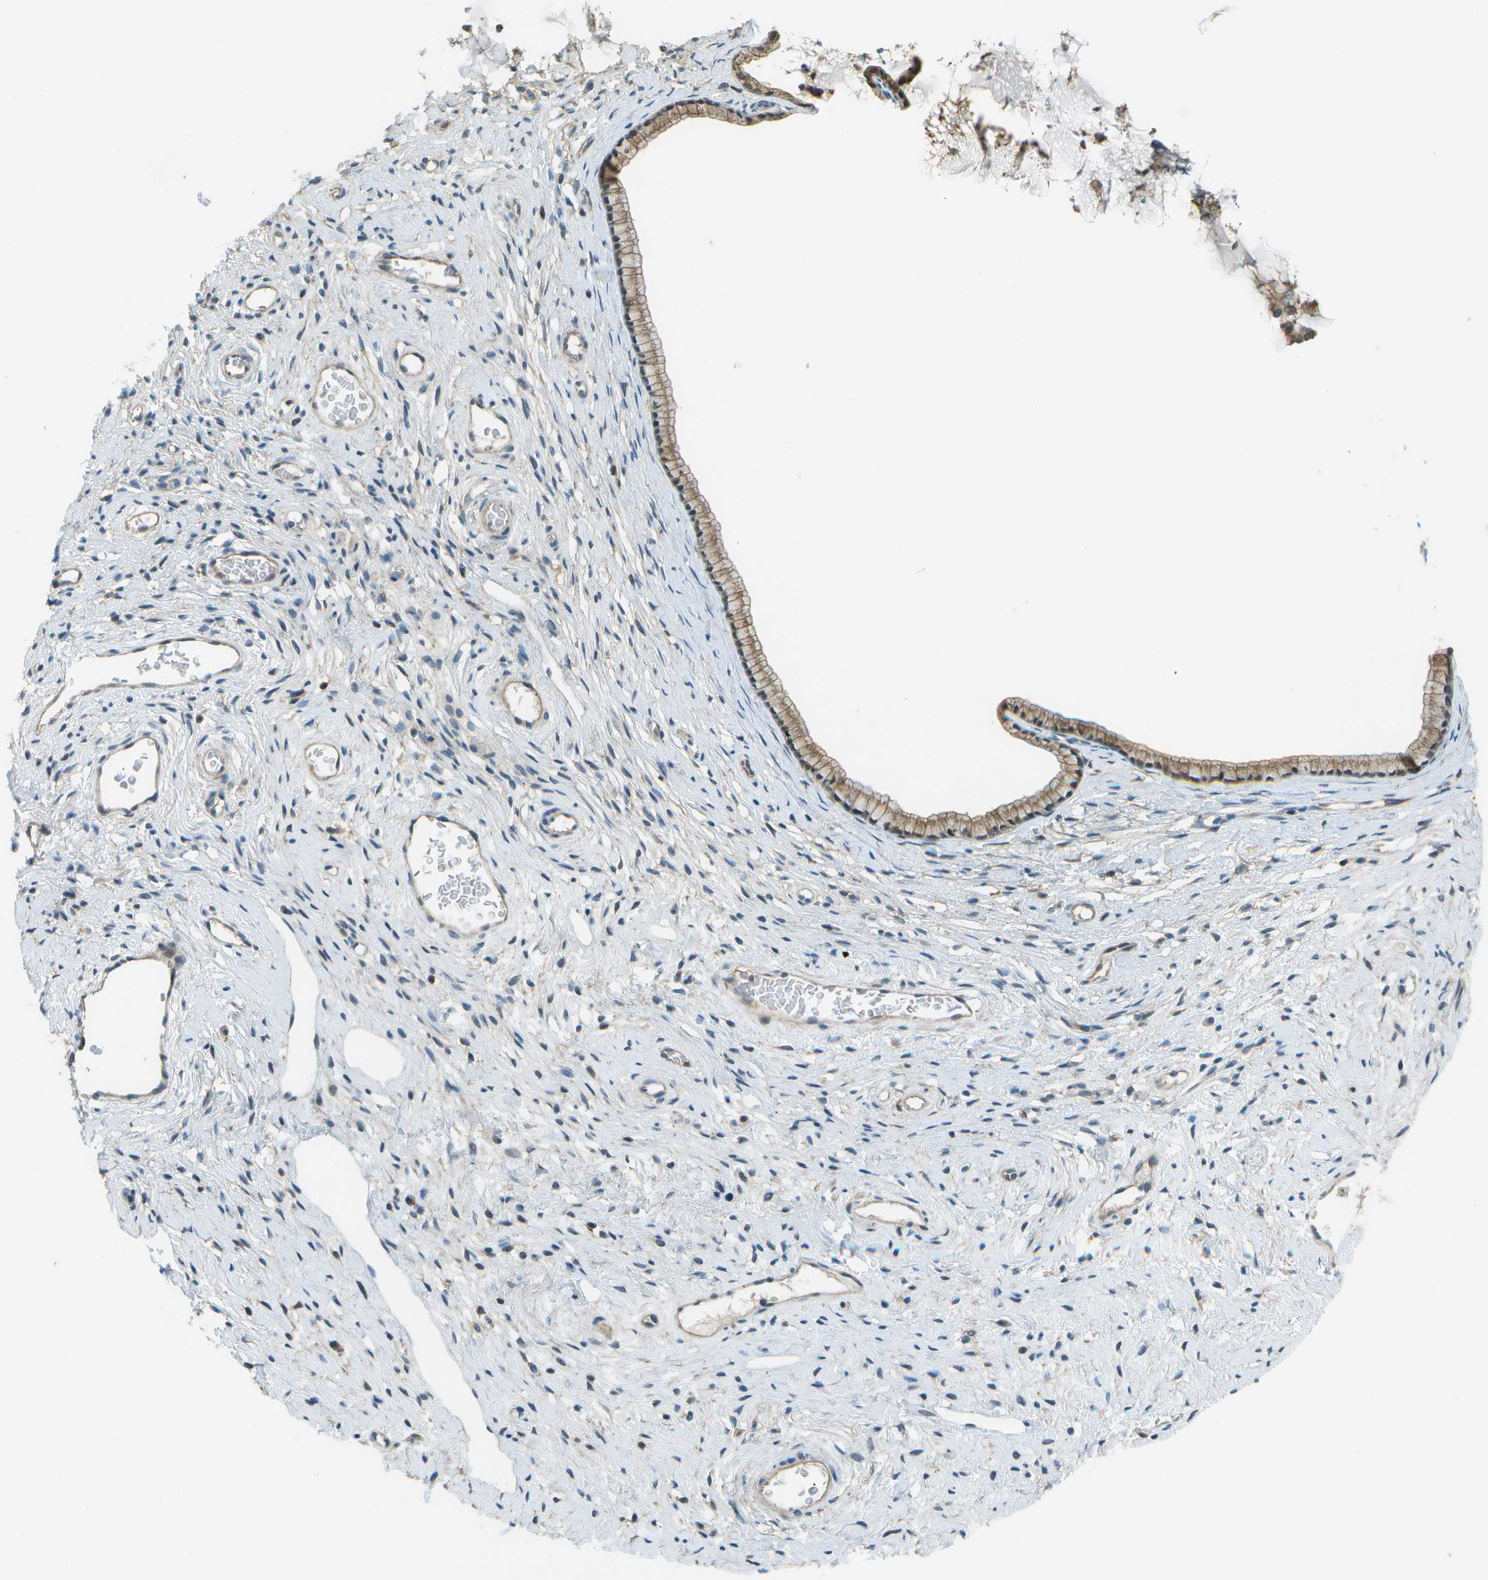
{"staining": {"intensity": "moderate", "quantity": ">75%", "location": "cytoplasmic/membranous"}, "tissue": "cervix", "cell_type": "Glandular cells", "image_type": "normal", "snomed": [{"axis": "morphology", "description": "Normal tissue, NOS"}, {"axis": "topography", "description": "Cervix"}], "caption": "The photomicrograph shows staining of benign cervix, revealing moderate cytoplasmic/membranous protein expression (brown color) within glandular cells.", "gene": "LRRC66", "patient": {"sex": "female", "age": 77}}